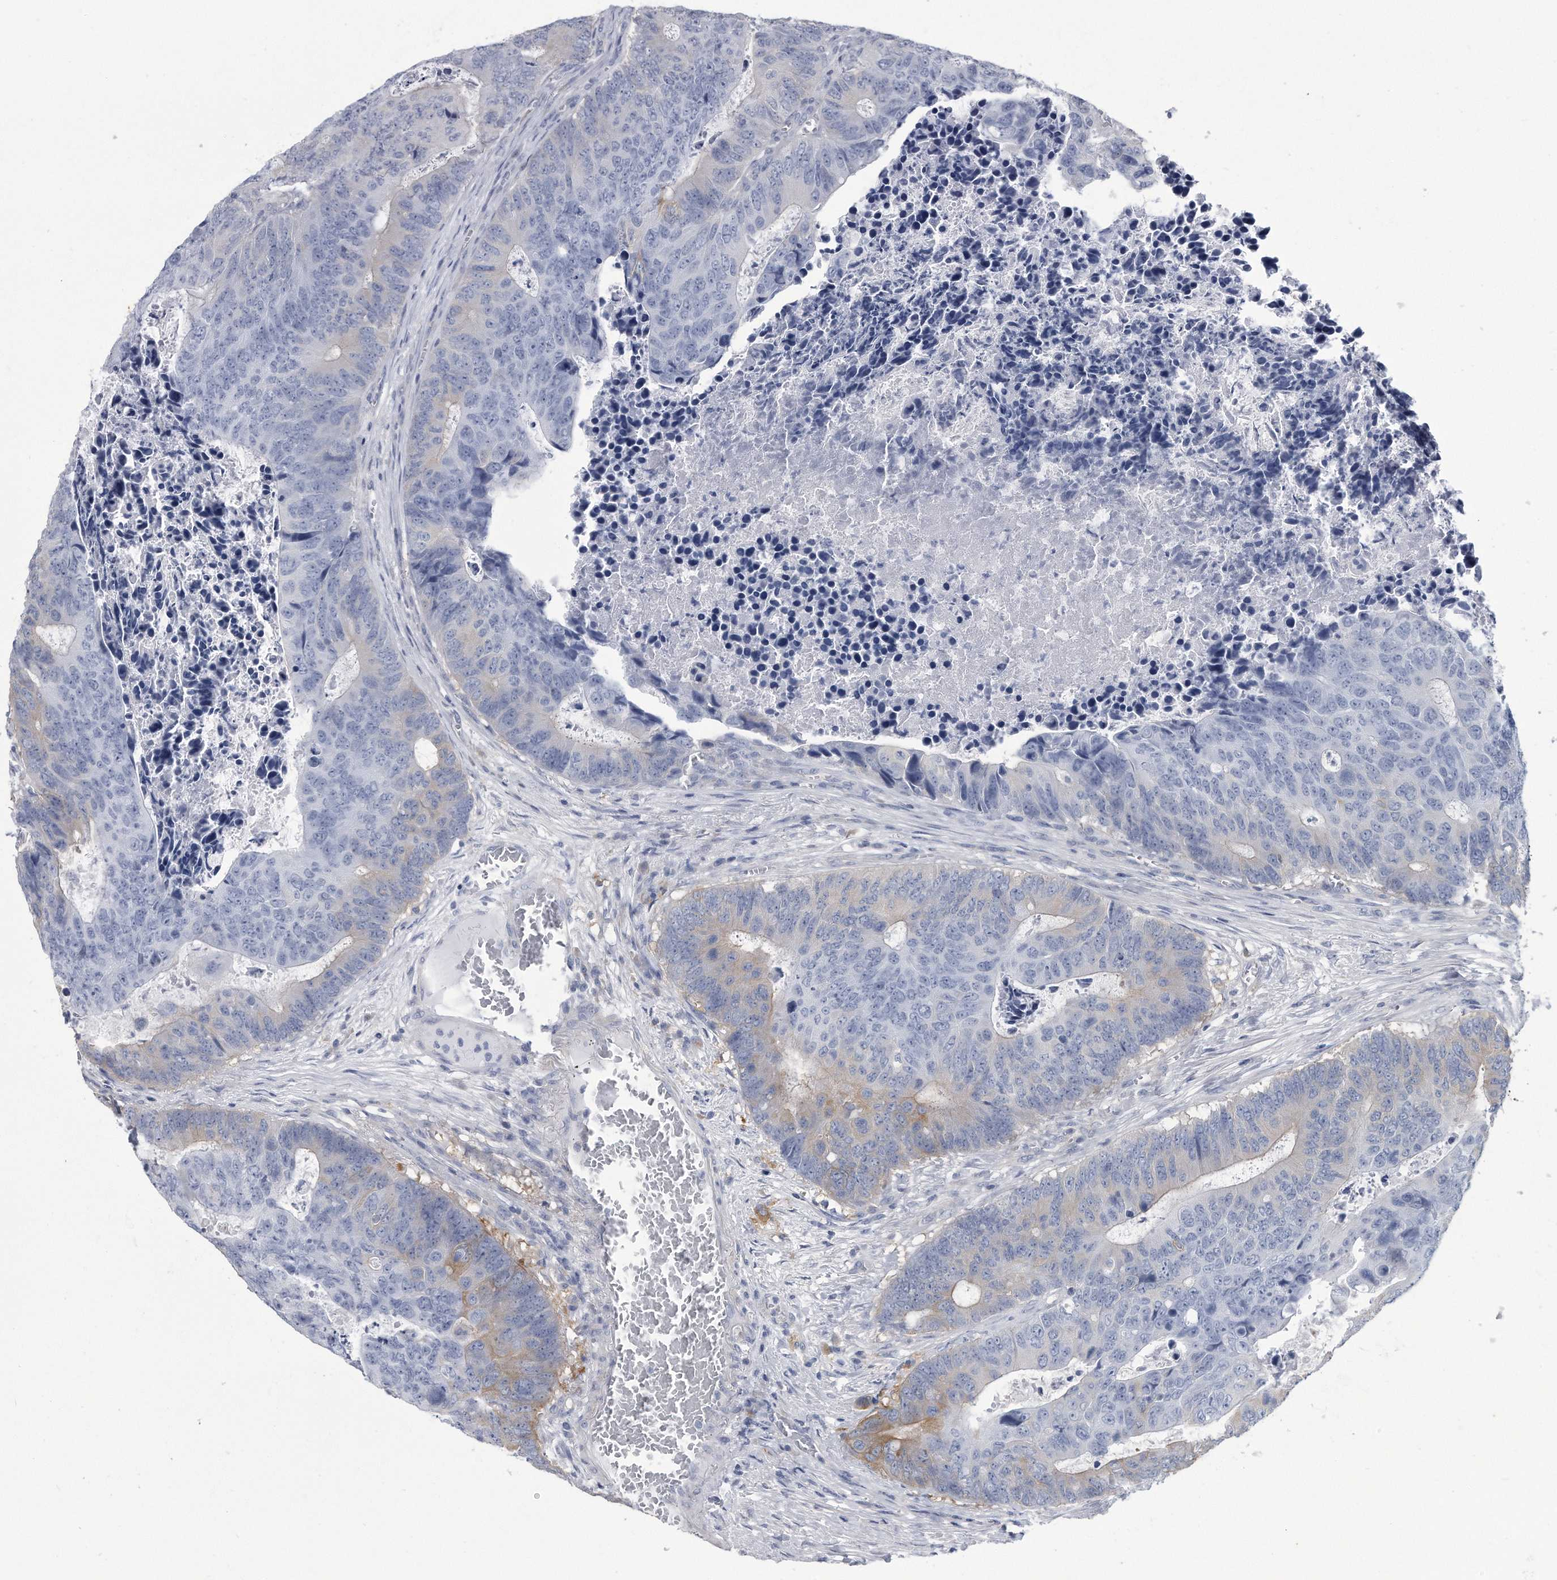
{"staining": {"intensity": "weak", "quantity": "<25%", "location": "cytoplasmic/membranous"}, "tissue": "colorectal cancer", "cell_type": "Tumor cells", "image_type": "cancer", "snomed": [{"axis": "morphology", "description": "Adenocarcinoma, NOS"}, {"axis": "topography", "description": "Colon"}], "caption": "Immunohistochemistry image of human colorectal cancer stained for a protein (brown), which demonstrates no positivity in tumor cells. Nuclei are stained in blue.", "gene": "PYGB", "patient": {"sex": "male", "age": 87}}